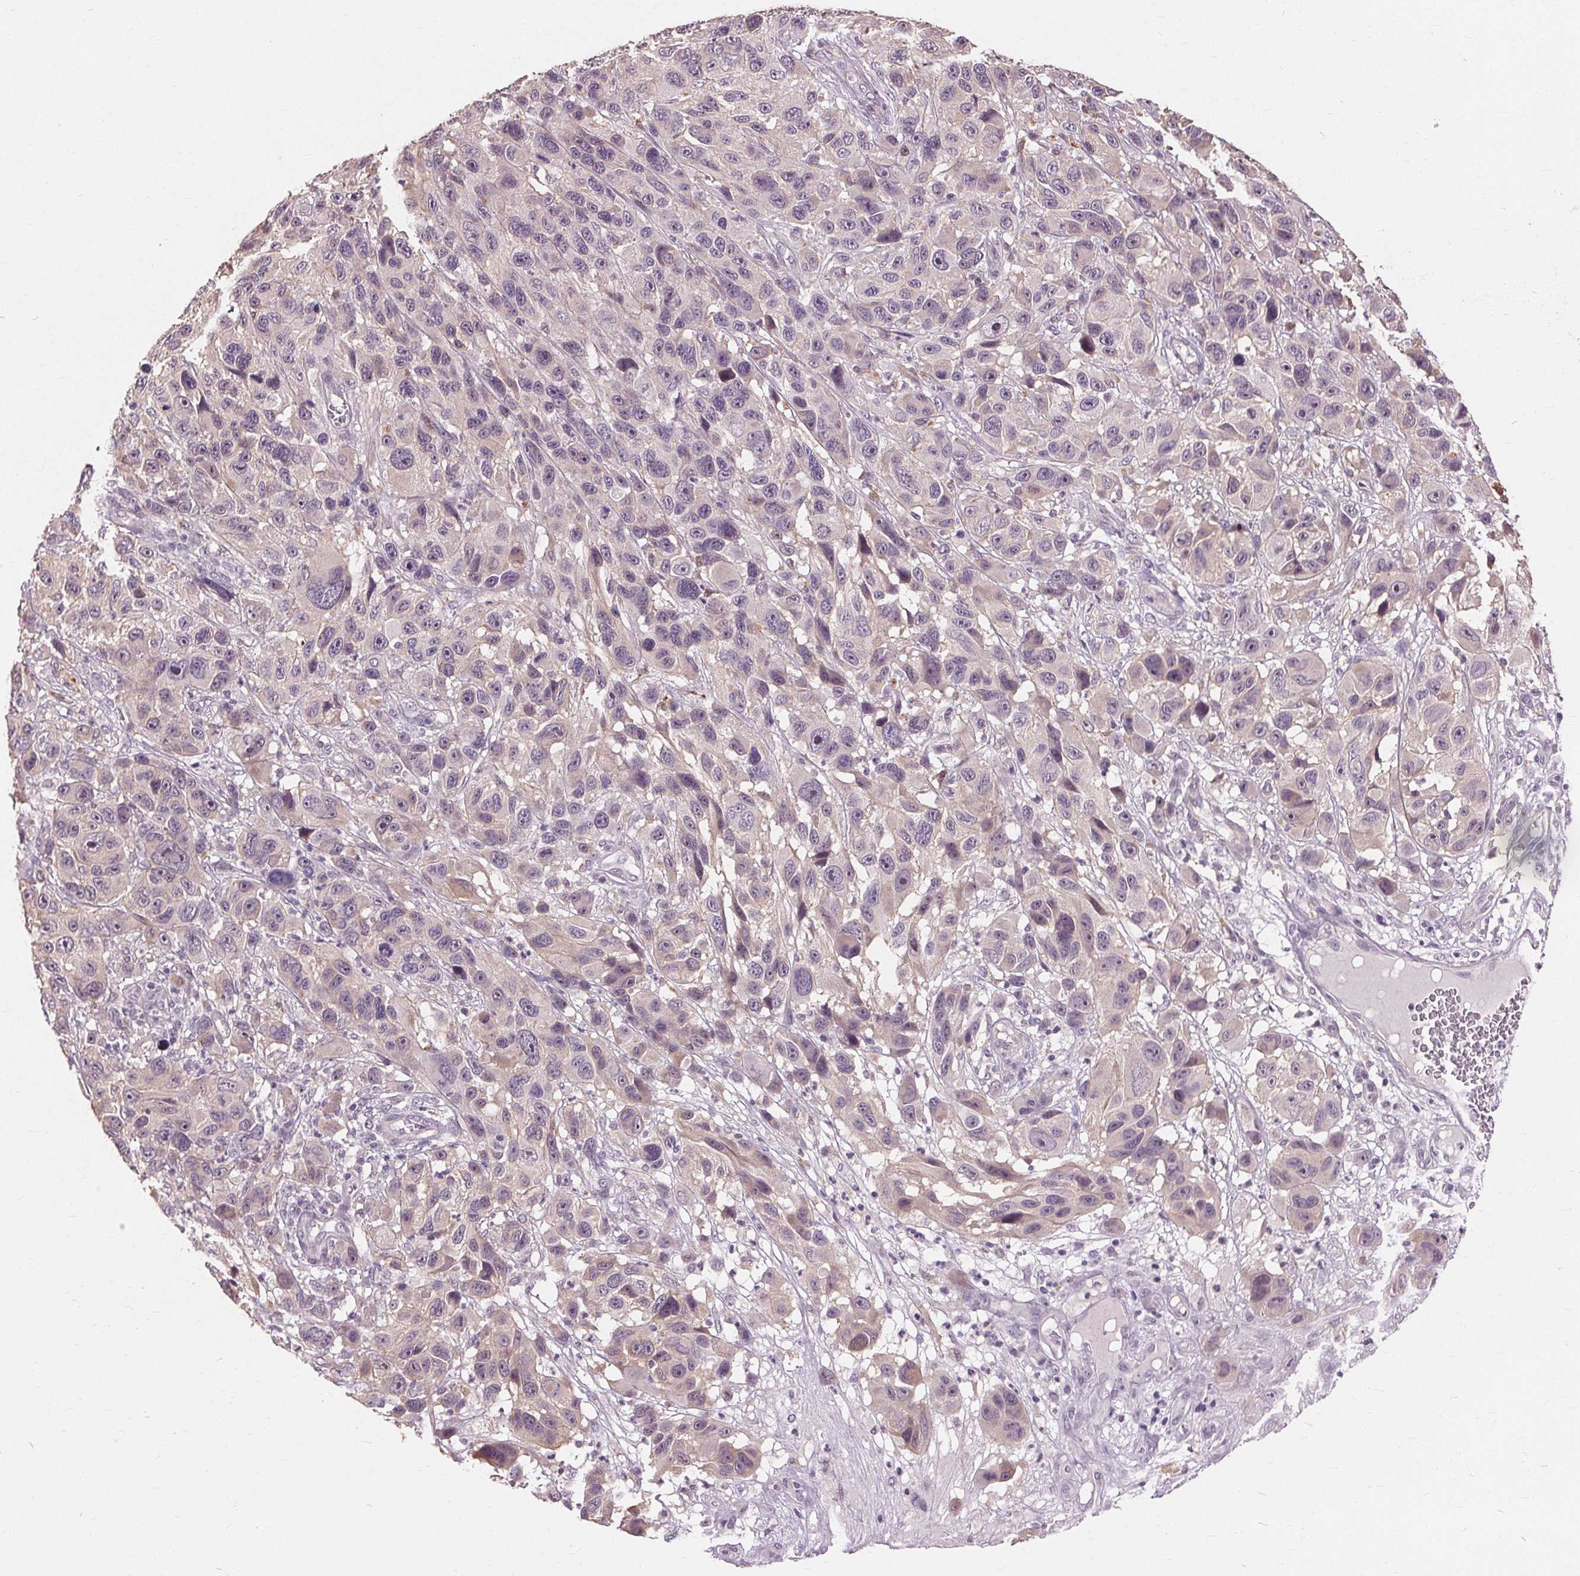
{"staining": {"intensity": "negative", "quantity": "none", "location": "none"}, "tissue": "melanoma", "cell_type": "Tumor cells", "image_type": "cancer", "snomed": [{"axis": "morphology", "description": "Malignant melanoma, NOS"}, {"axis": "topography", "description": "Skin"}], "caption": "High magnification brightfield microscopy of malignant melanoma stained with DAB (brown) and counterstained with hematoxylin (blue): tumor cells show no significant staining.", "gene": "SIGLEC6", "patient": {"sex": "male", "age": 53}}